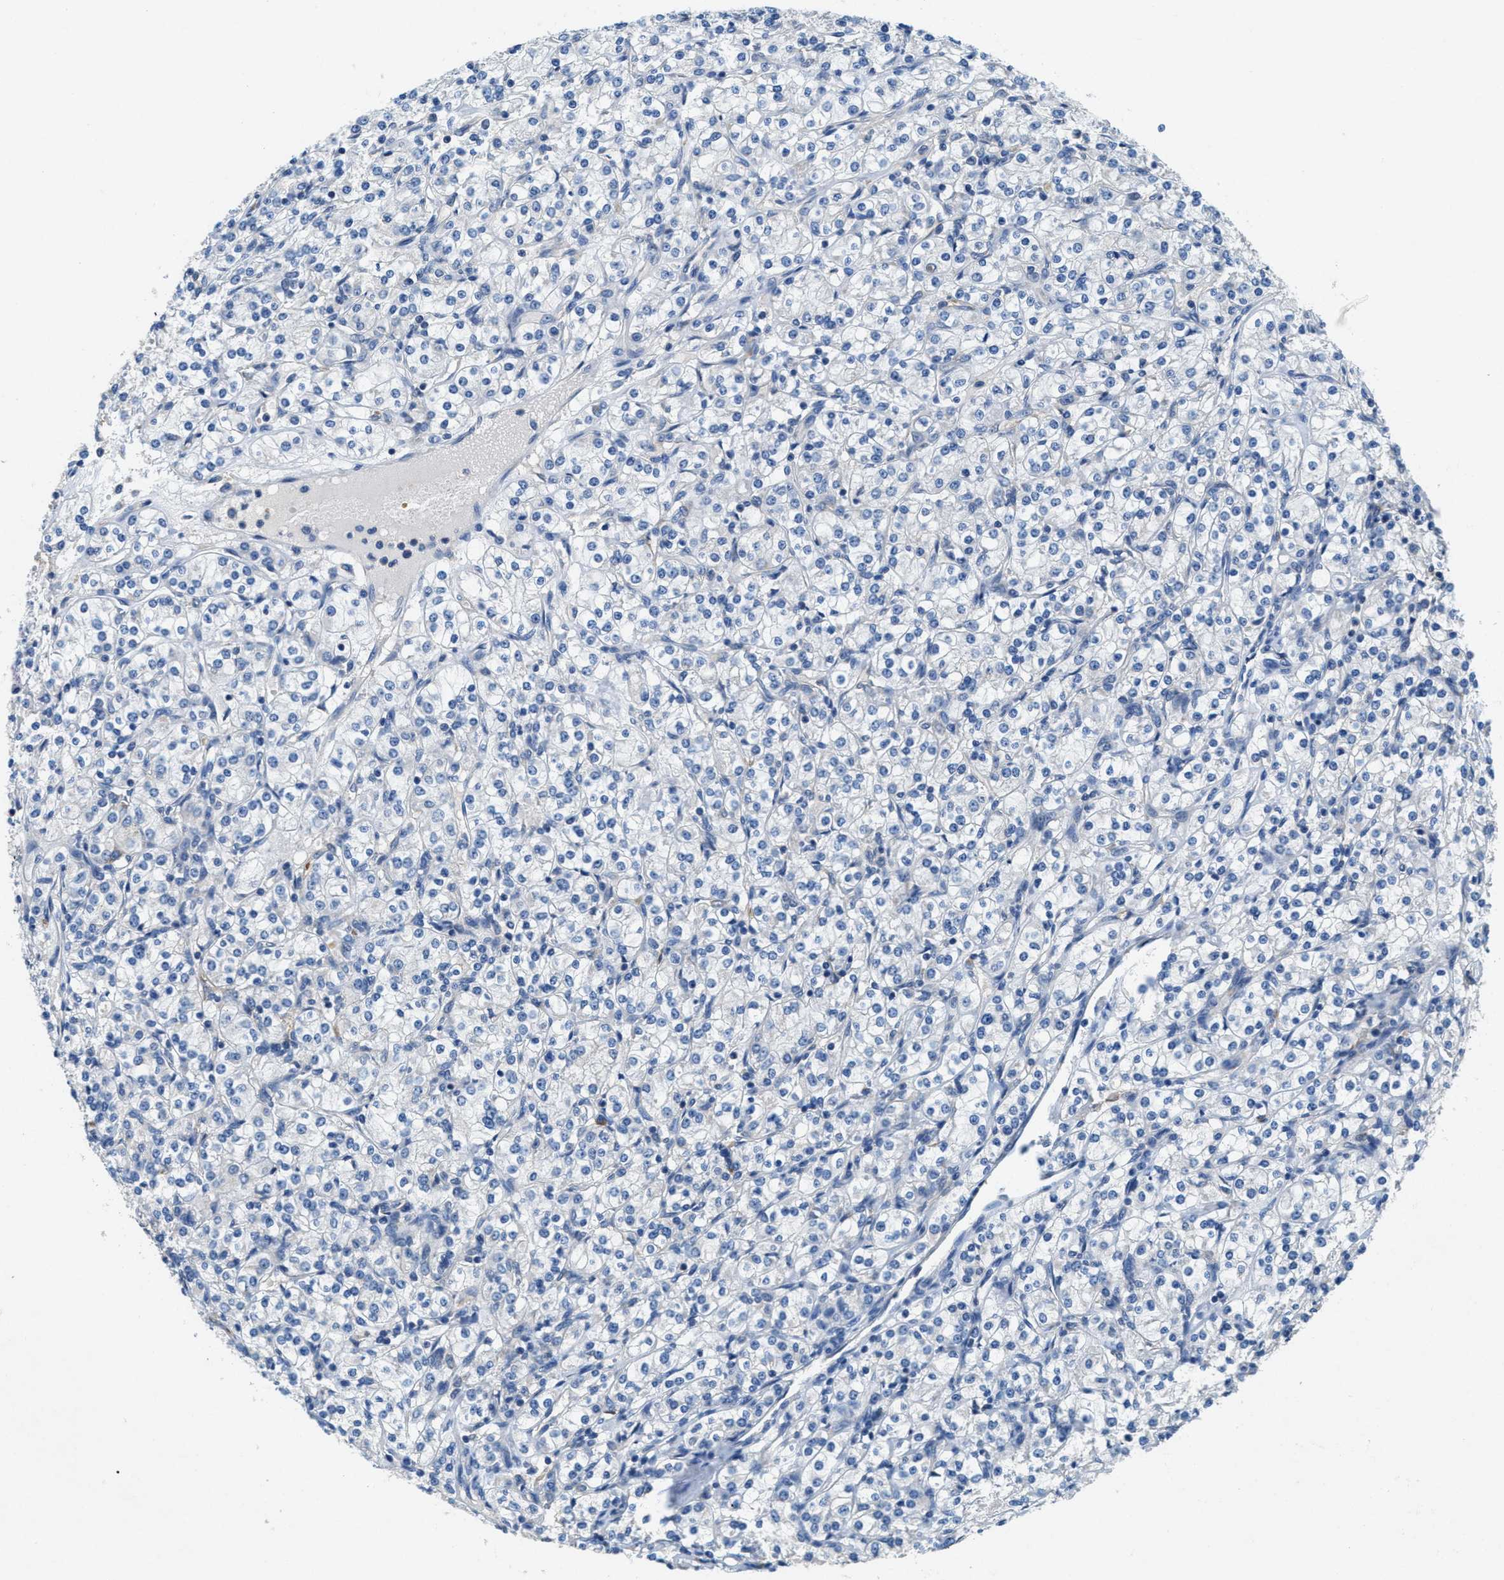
{"staining": {"intensity": "negative", "quantity": "none", "location": "none"}, "tissue": "renal cancer", "cell_type": "Tumor cells", "image_type": "cancer", "snomed": [{"axis": "morphology", "description": "Adenocarcinoma, NOS"}, {"axis": "topography", "description": "Kidney"}], "caption": "This is an immunohistochemistry photomicrograph of human adenocarcinoma (renal). There is no expression in tumor cells.", "gene": "DGKE", "patient": {"sex": "male", "age": 77}}